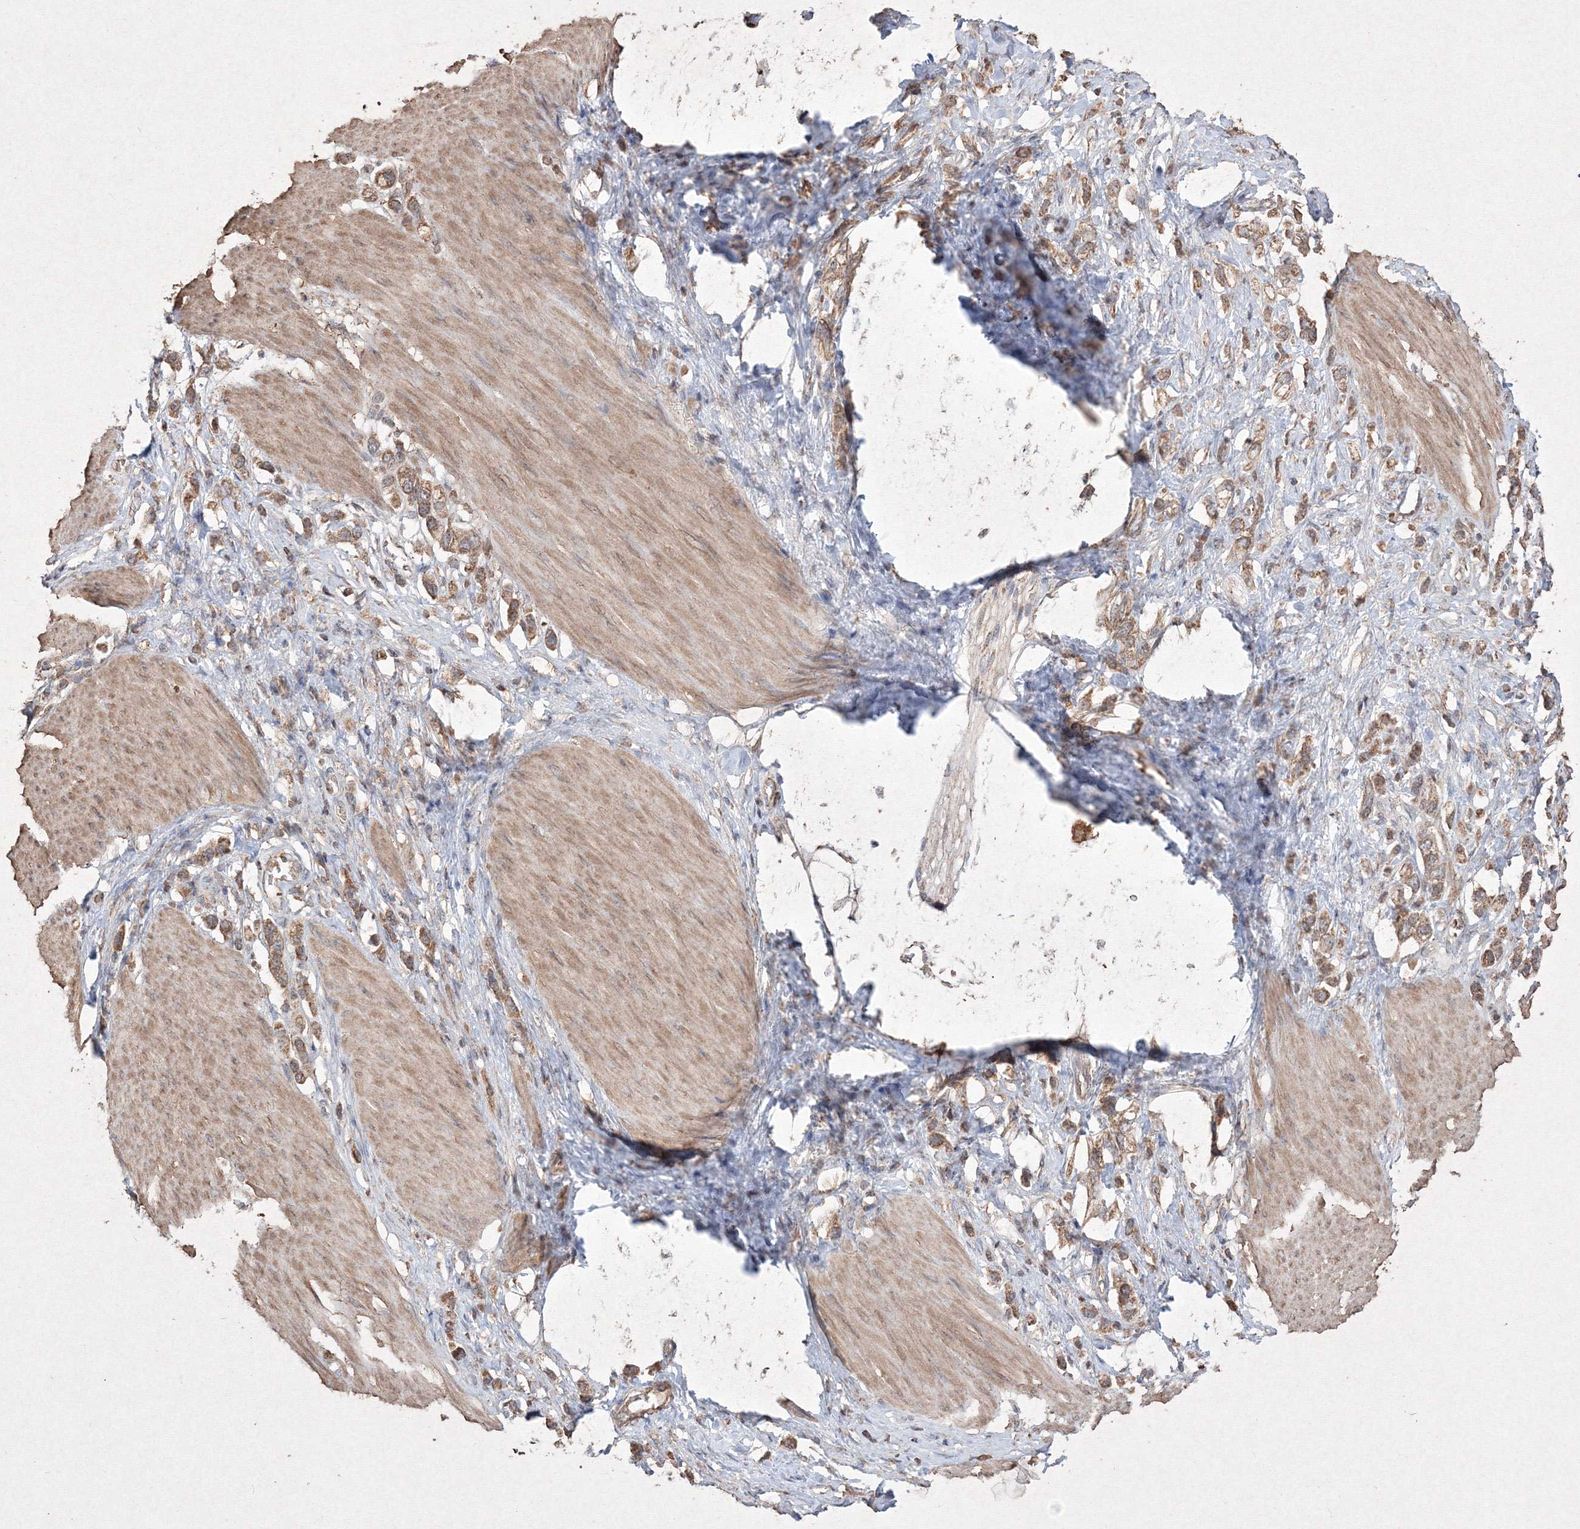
{"staining": {"intensity": "moderate", "quantity": ">75%", "location": "cytoplasmic/membranous"}, "tissue": "stomach cancer", "cell_type": "Tumor cells", "image_type": "cancer", "snomed": [{"axis": "morphology", "description": "Adenocarcinoma, NOS"}, {"axis": "topography", "description": "Stomach"}], "caption": "Immunohistochemistry (DAB) staining of human stomach cancer (adenocarcinoma) displays moderate cytoplasmic/membranous protein staining in approximately >75% of tumor cells. Using DAB (3,3'-diaminobenzidine) (brown) and hematoxylin (blue) stains, captured at high magnification using brightfield microscopy.", "gene": "GRSF1", "patient": {"sex": "female", "age": 65}}